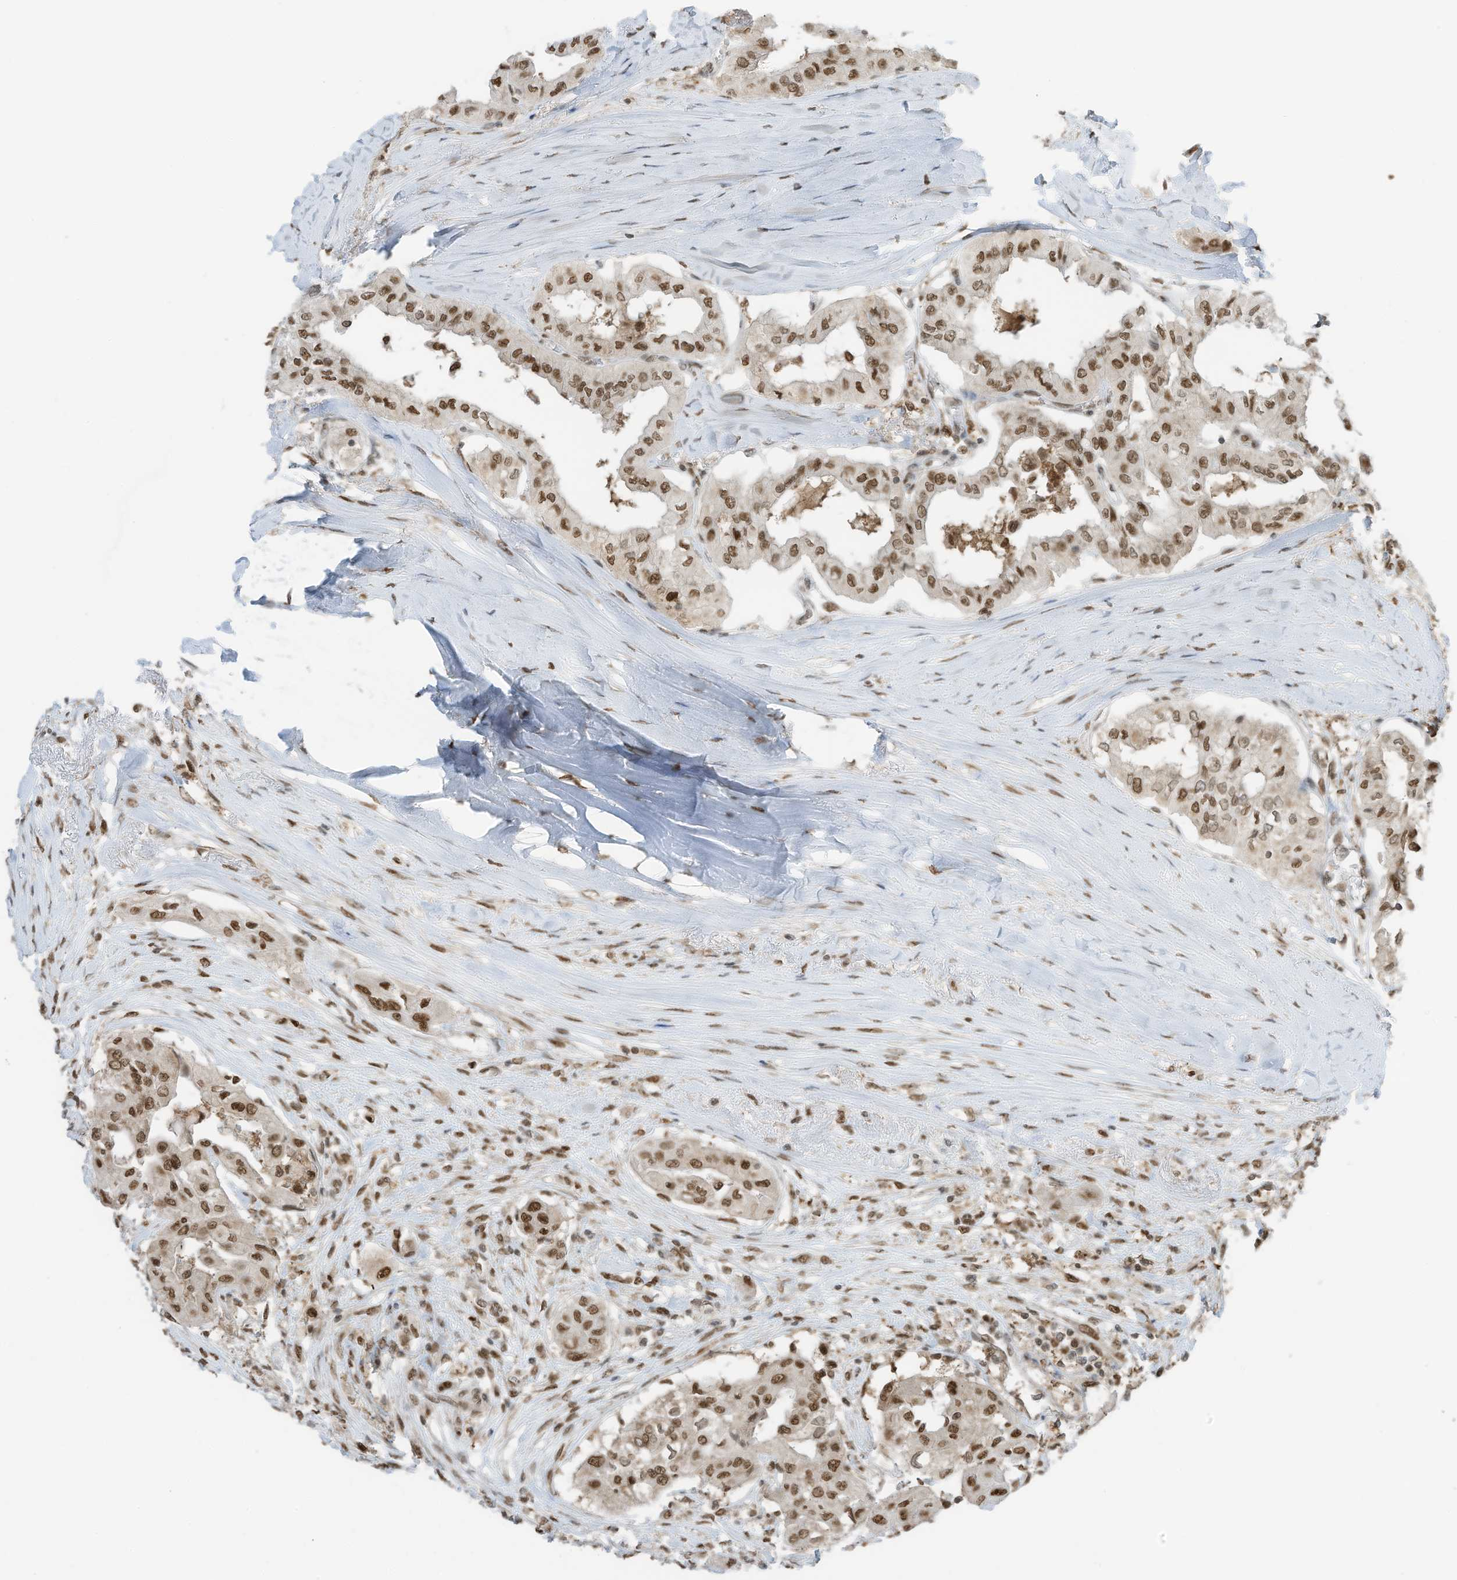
{"staining": {"intensity": "moderate", "quantity": ">75%", "location": "nuclear"}, "tissue": "thyroid cancer", "cell_type": "Tumor cells", "image_type": "cancer", "snomed": [{"axis": "morphology", "description": "Papillary adenocarcinoma, NOS"}, {"axis": "topography", "description": "Thyroid gland"}], "caption": "Protein expression by immunohistochemistry displays moderate nuclear positivity in about >75% of tumor cells in thyroid papillary adenocarcinoma.", "gene": "KPNB1", "patient": {"sex": "female", "age": 59}}